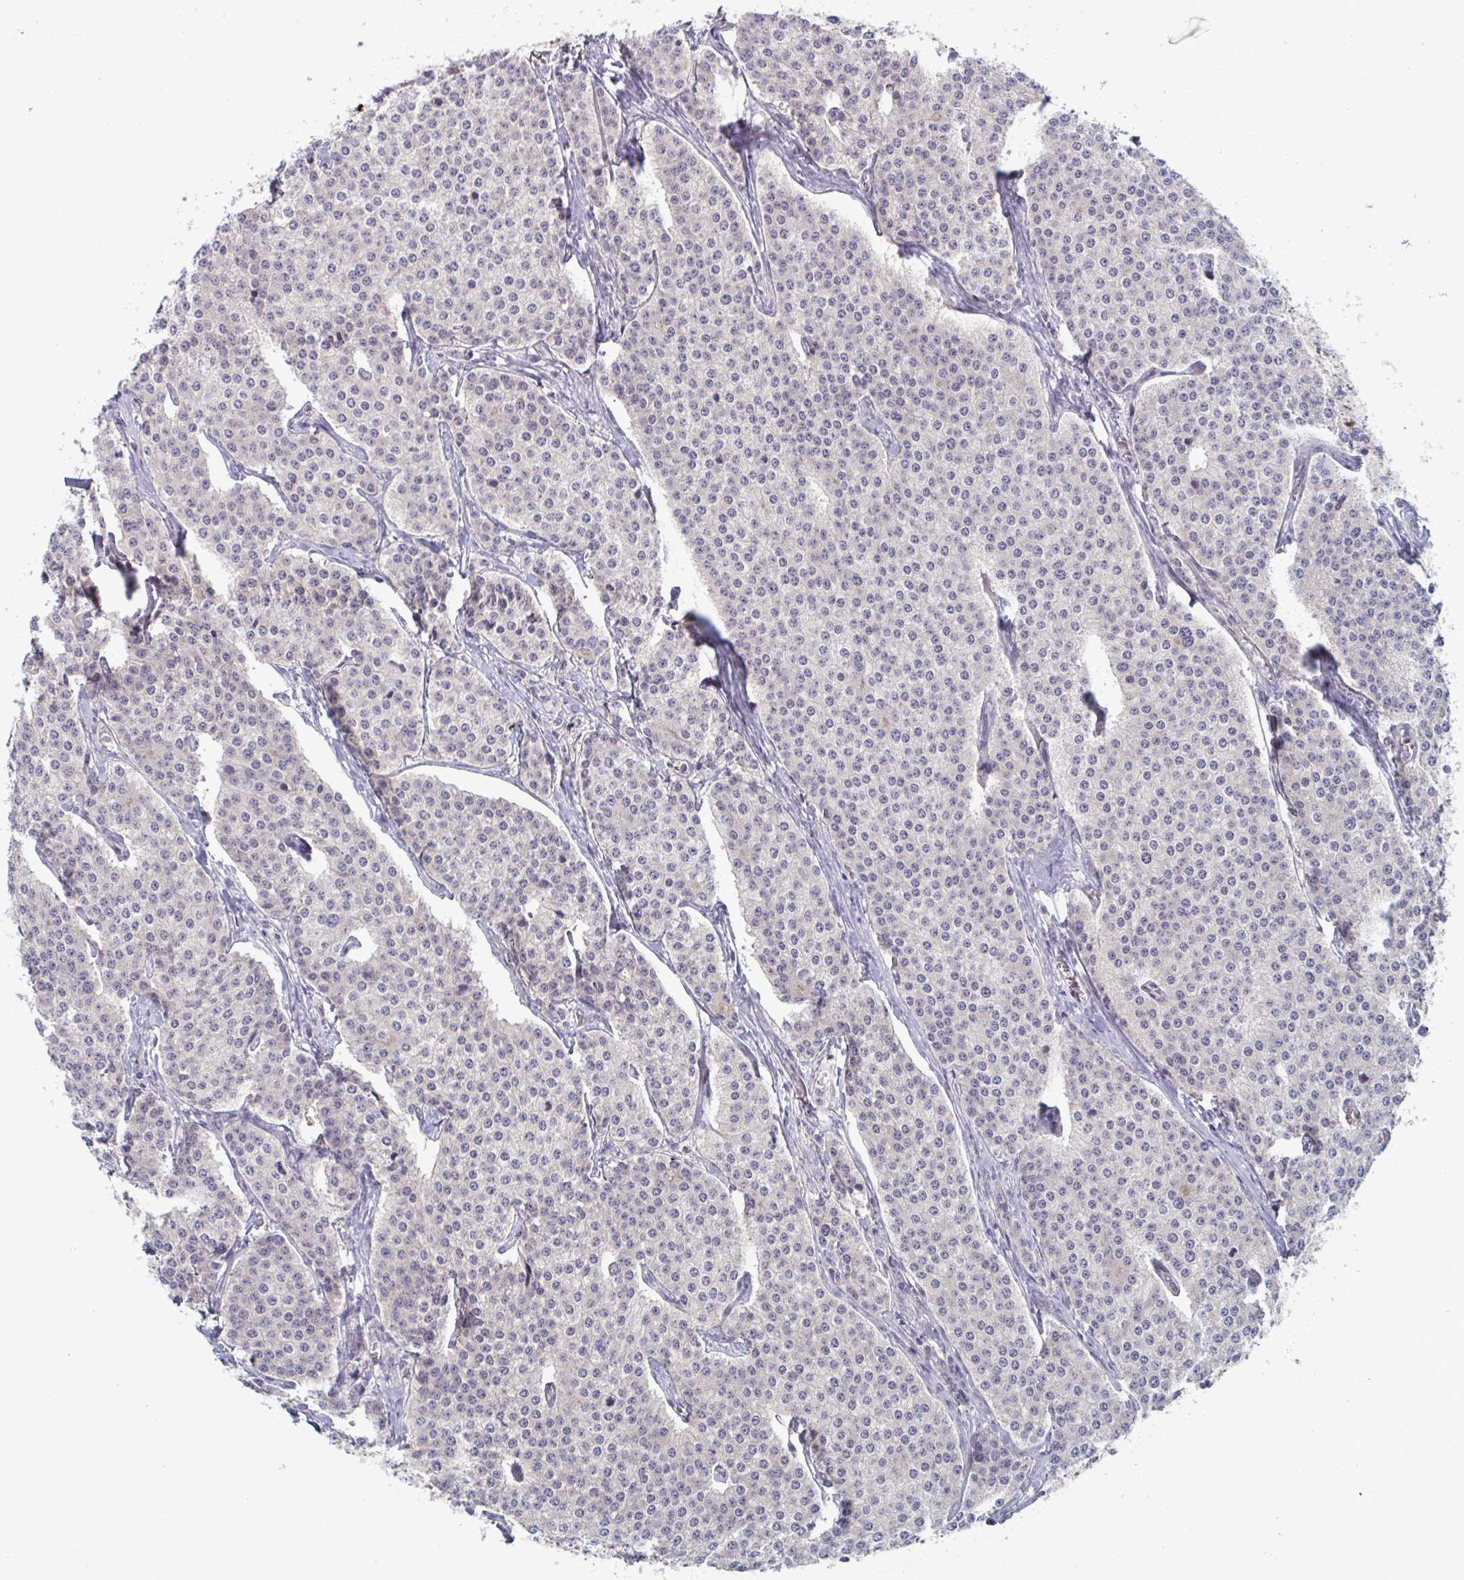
{"staining": {"intensity": "negative", "quantity": "none", "location": "none"}, "tissue": "carcinoid", "cell_type": "Tumor cells", "image_type": "cancer", "snomed": [{"axis": "morphology", "description": "Carcinoid, malignant, NOS"}, {"axis": "topography", "description": "Small intestine"}], "caption": "Immunohistochemistry (IHC) of carcinoid displays no staining in tumor cells. (DAB immunohistochemistry (IHC) visualized using brightfield microscopy, high magnification).", "gene": "STK26", "patient": {"sex": "female", "age": 64}}